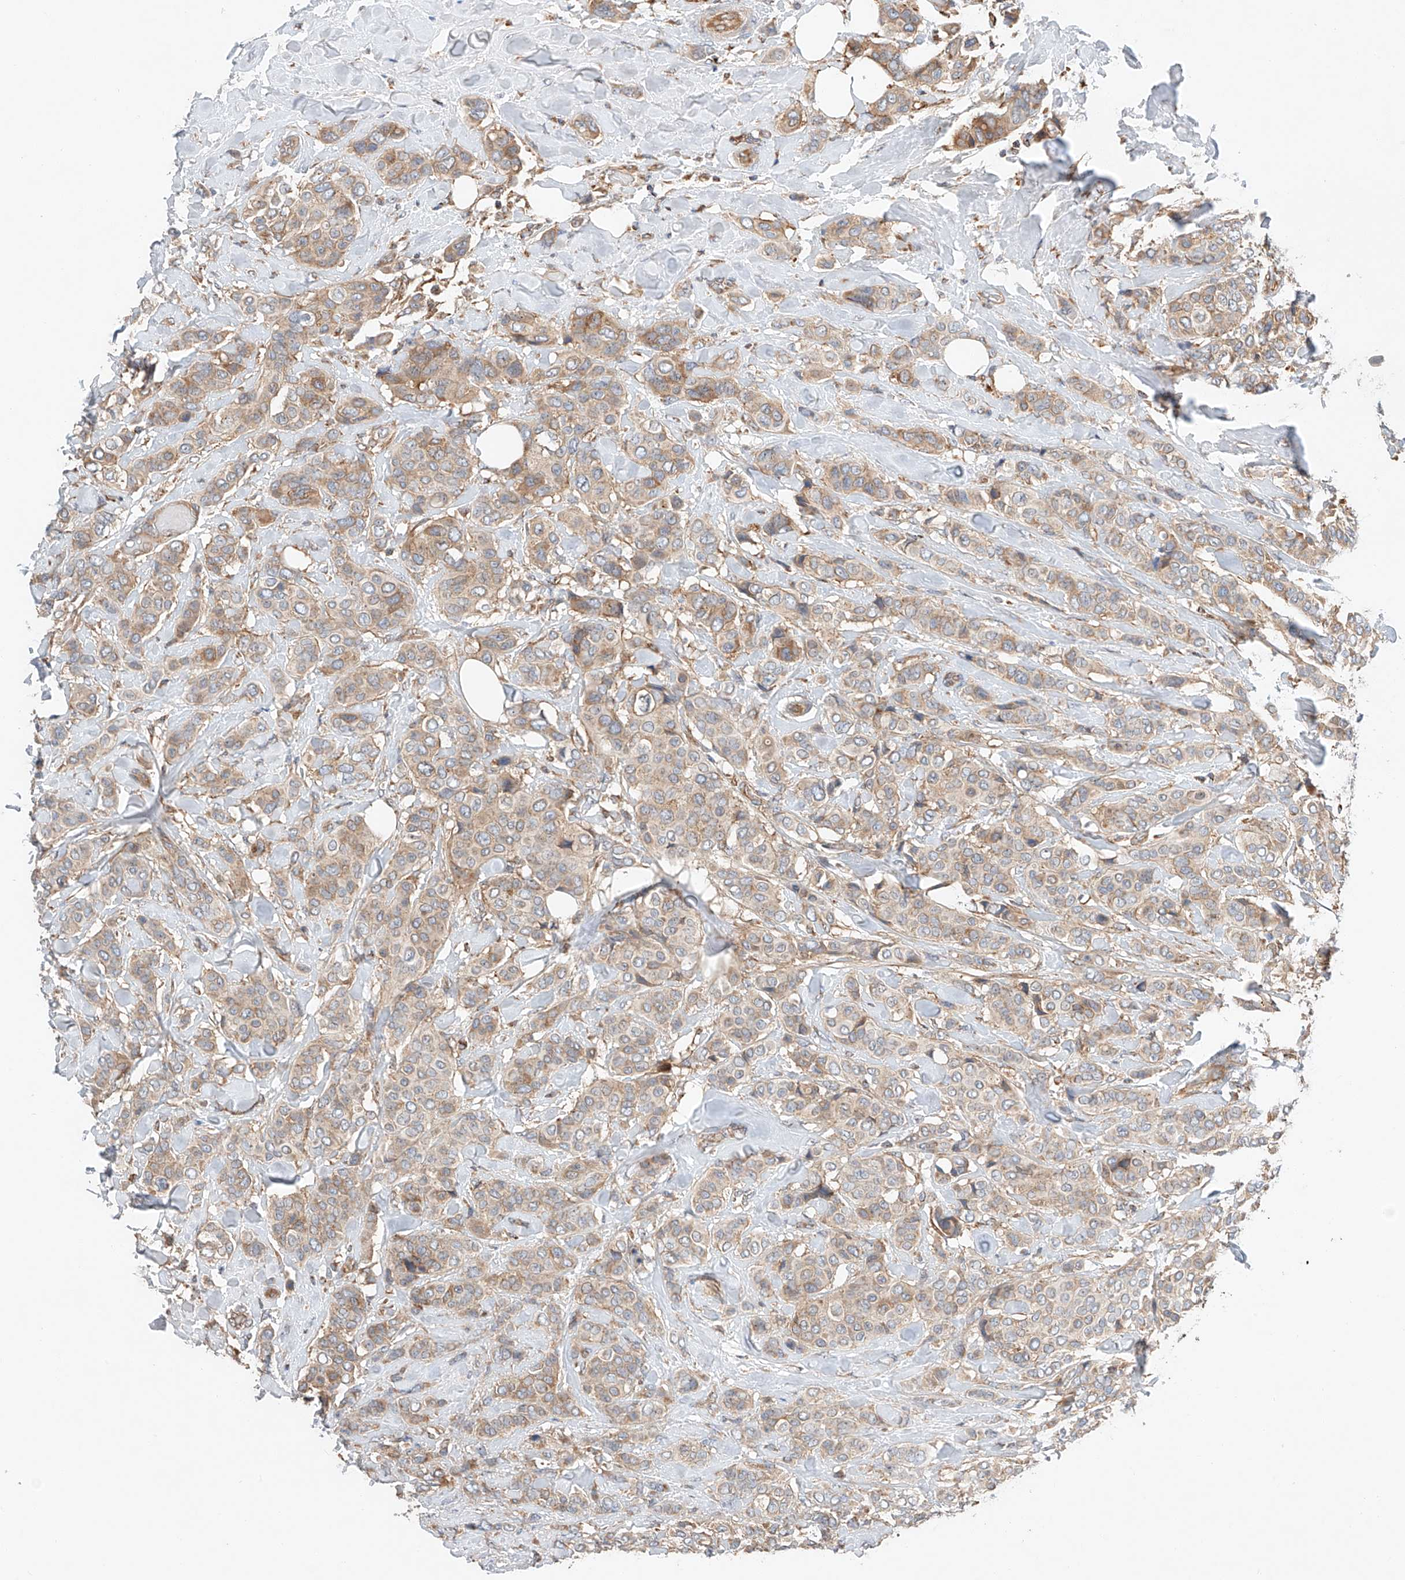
{"staining": {"intensity": "weak", "quantity": ">75%", "location": "cytoplasmic/membranous"}, "tissue": "breast cancer", "cell_type": "Tumor cells", "image_type": "cancer", "snomed": [{"axis": "morphology", "description": "Lobular carcinoma"}, {"axis": "topography", "description": "Breast"}], "caption": "This histopathology image reveals immunohistochemistry (IHC) staining of human breast cancer (lobular carcinoma), with low weak cytoplasmic/membranous staining in about >75% of tumor cells.", "gene": "RUSC1", "patient": {"sex": "female", "age": 51}}